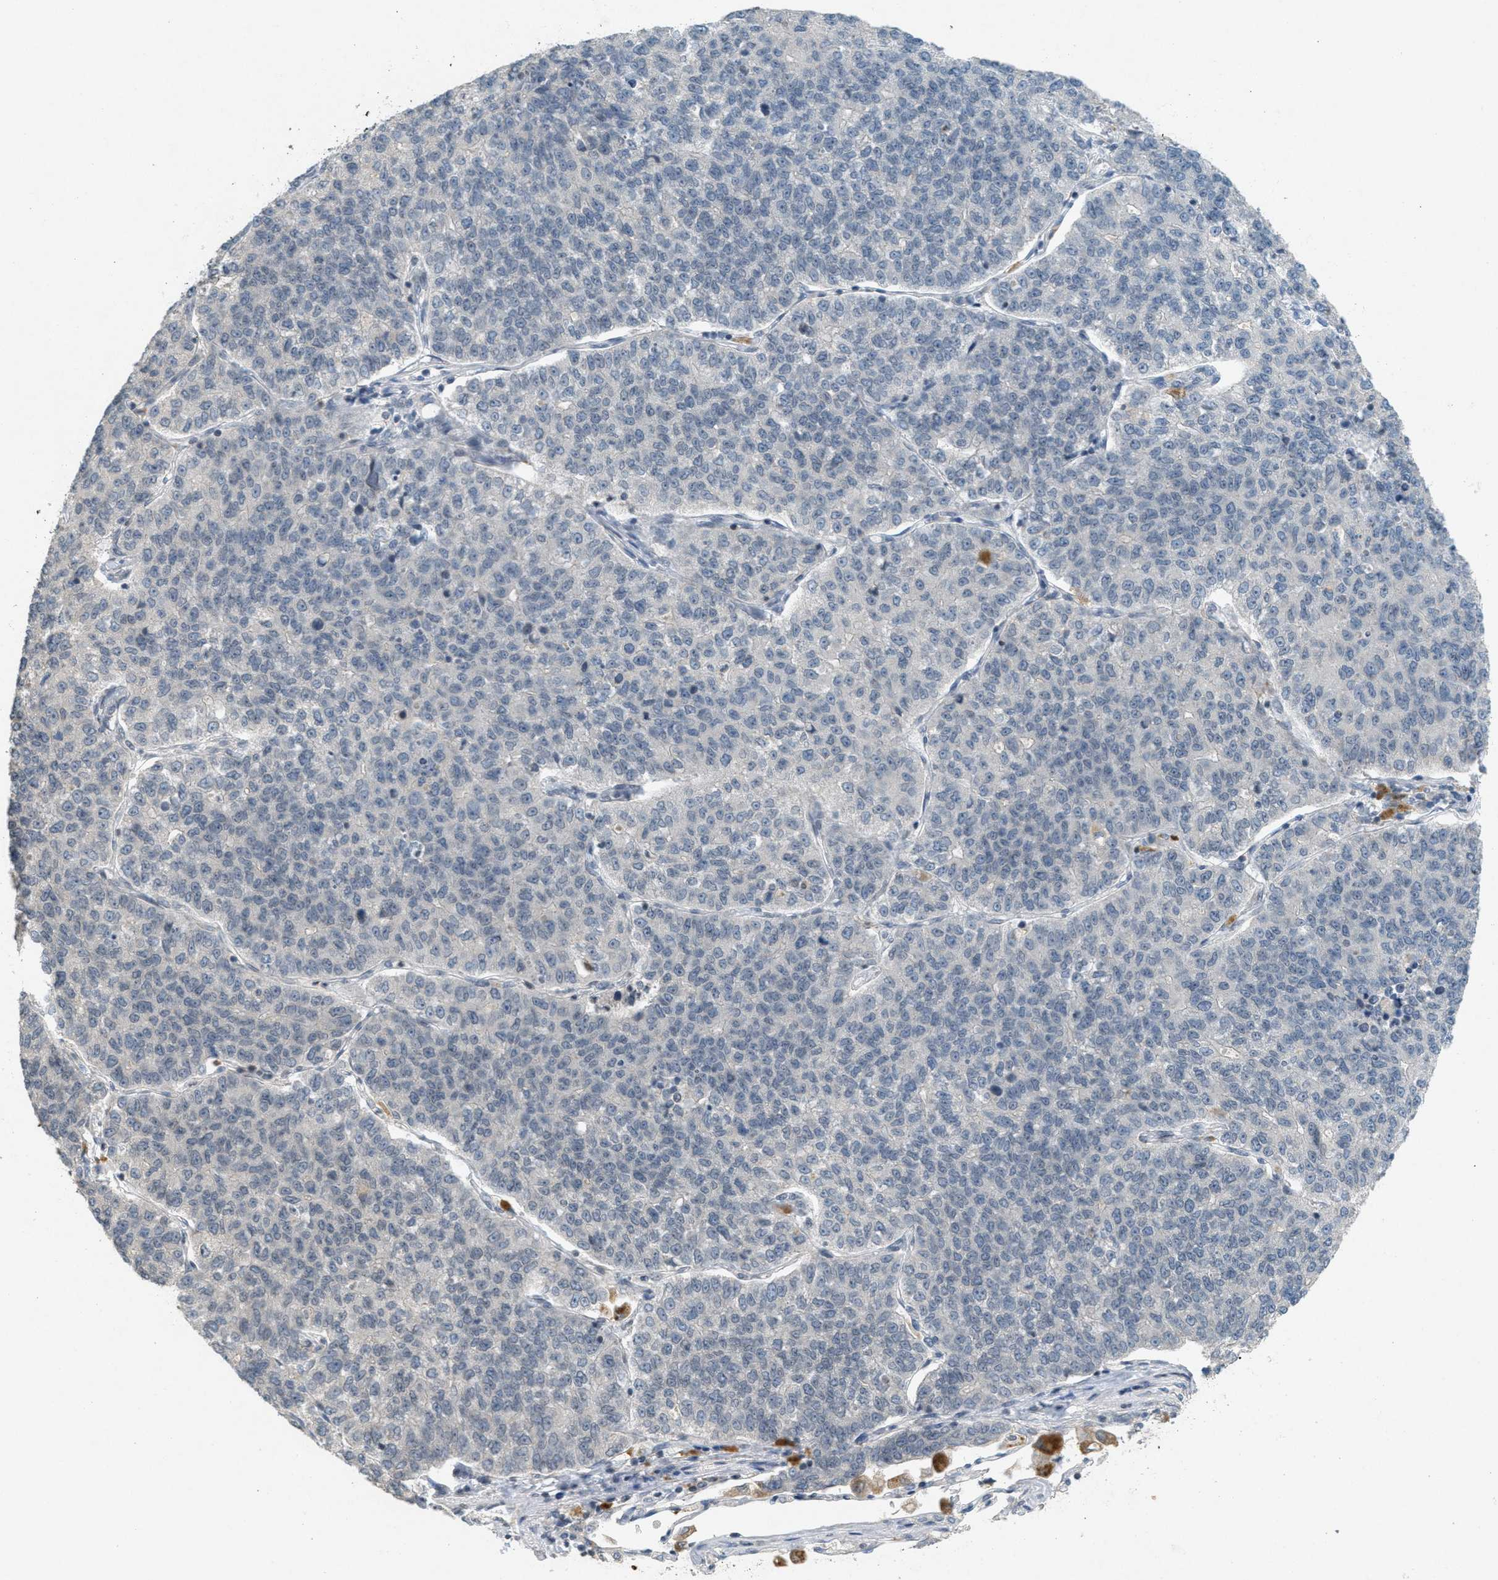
{"staining": {"intensity": "negative", "quantity": "none", "location": "none"}, "tissue": "lung cancer", "cell_type": "Tumor cells", "image_type": "cancer", "snomed": [{"axis": "morphology", "description": "Adenocarcinoma, NOS"}, {"axis": "topography", "description": "Lung"}], "caption": "A high-resolution photomicrograph shows immunohistochemistry staining of adenocarcinoma (lung), which shows no significant positivity in tumor cells. (Brightfield microscopy of DAB IHC at high magnification).", "gene": "ABHD6", "patient": {"sex": "male", "age": 49}}